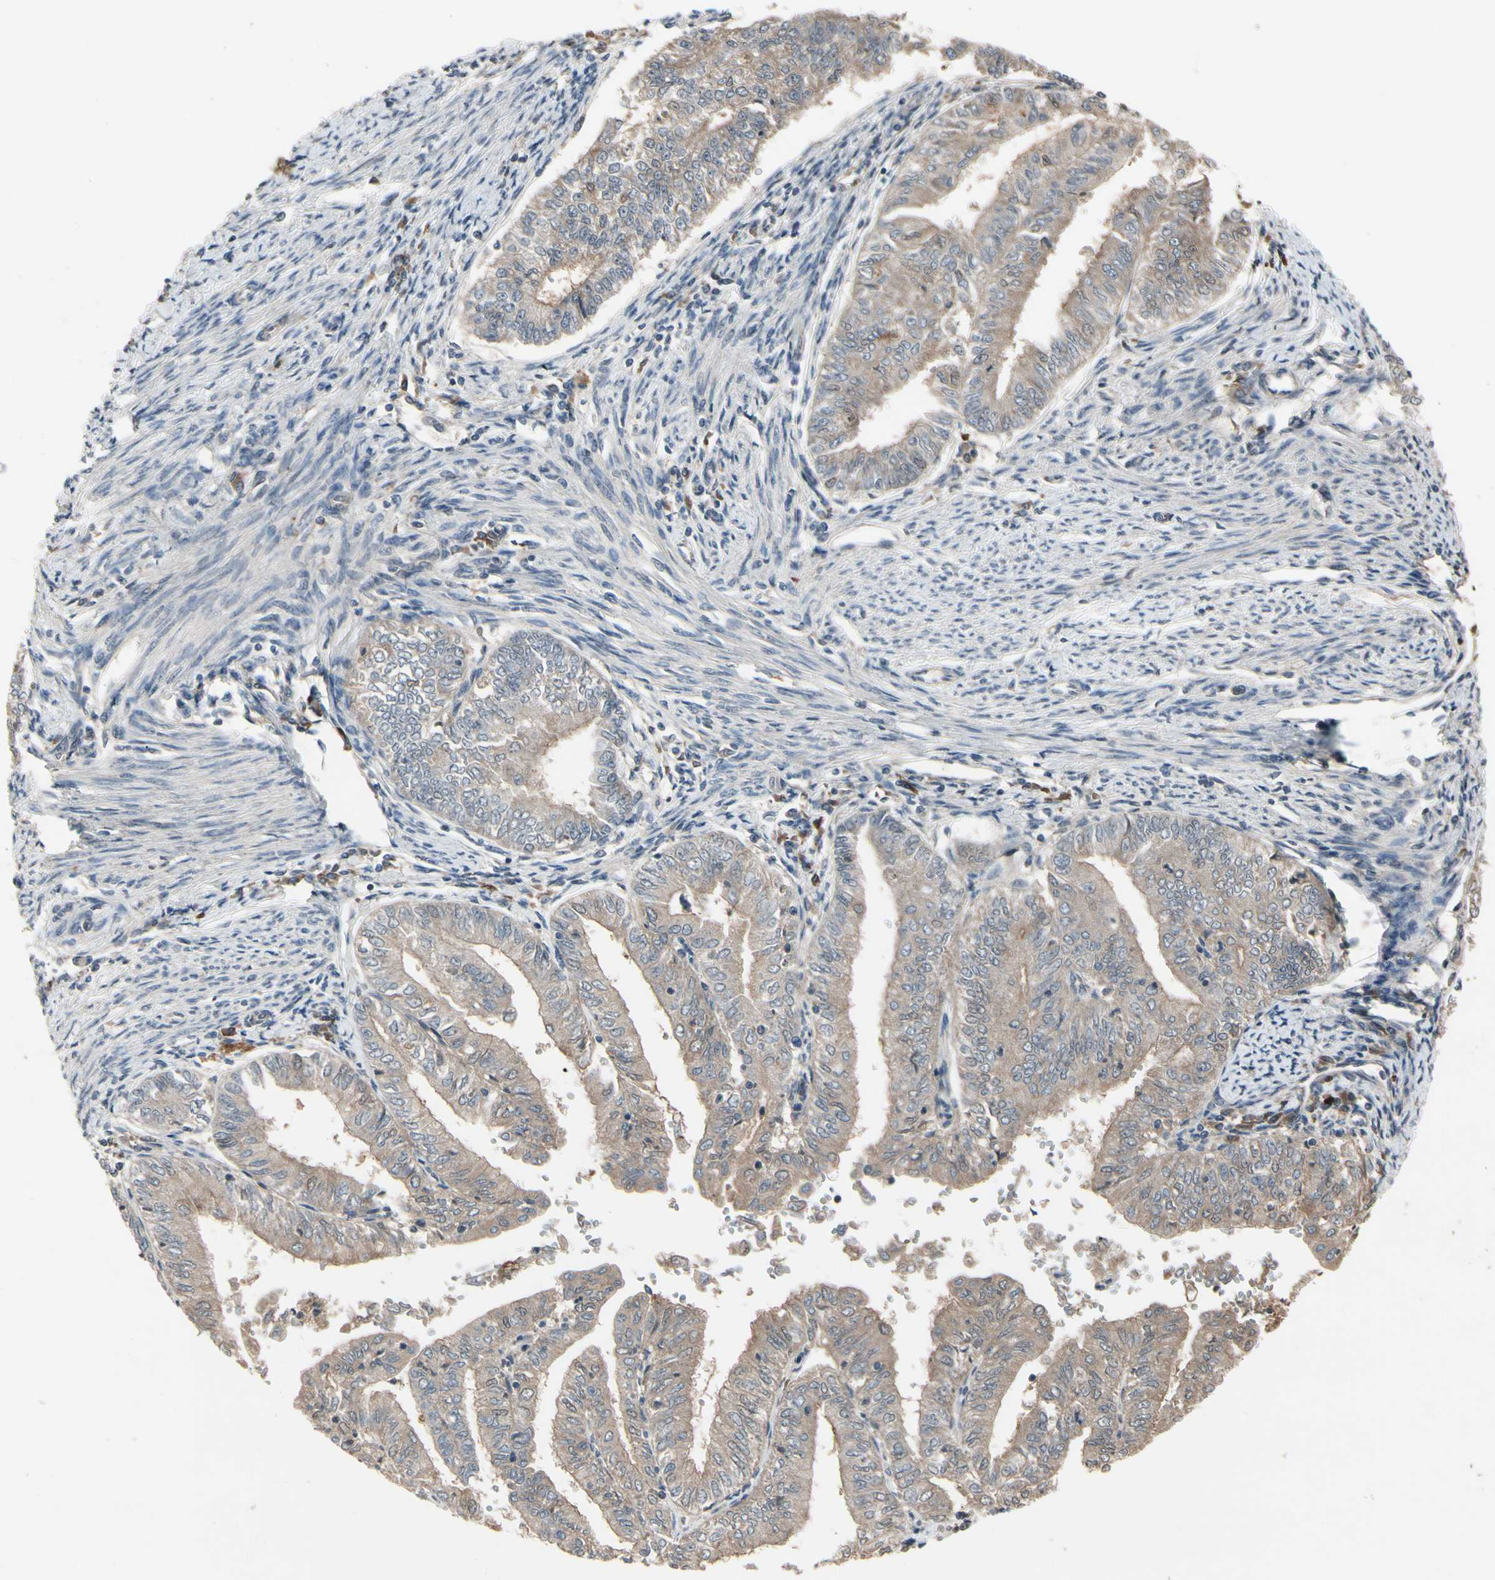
{"staining": {"intensity": "moderate", "quantity": ">75%", "location": "cytoplasmic/membranous"}, "tissue": "endometrial cancer", "cell_type": "Tumor cells", "image_type": "cancer", "snomed": [{"axis": "morphology", "description": "Adenocarcinoma, NOS"}, {"axis": "topography", "description": "Endometrium"}], "caption": "Endometrial cancer (adenocarcinoma) stained with a brown dye displays moderate cytoplasmic/membranous positive staining in about >75% of tumor cells.", "gene": "NSF", "patient": {"sex": "female", "age": 66}}